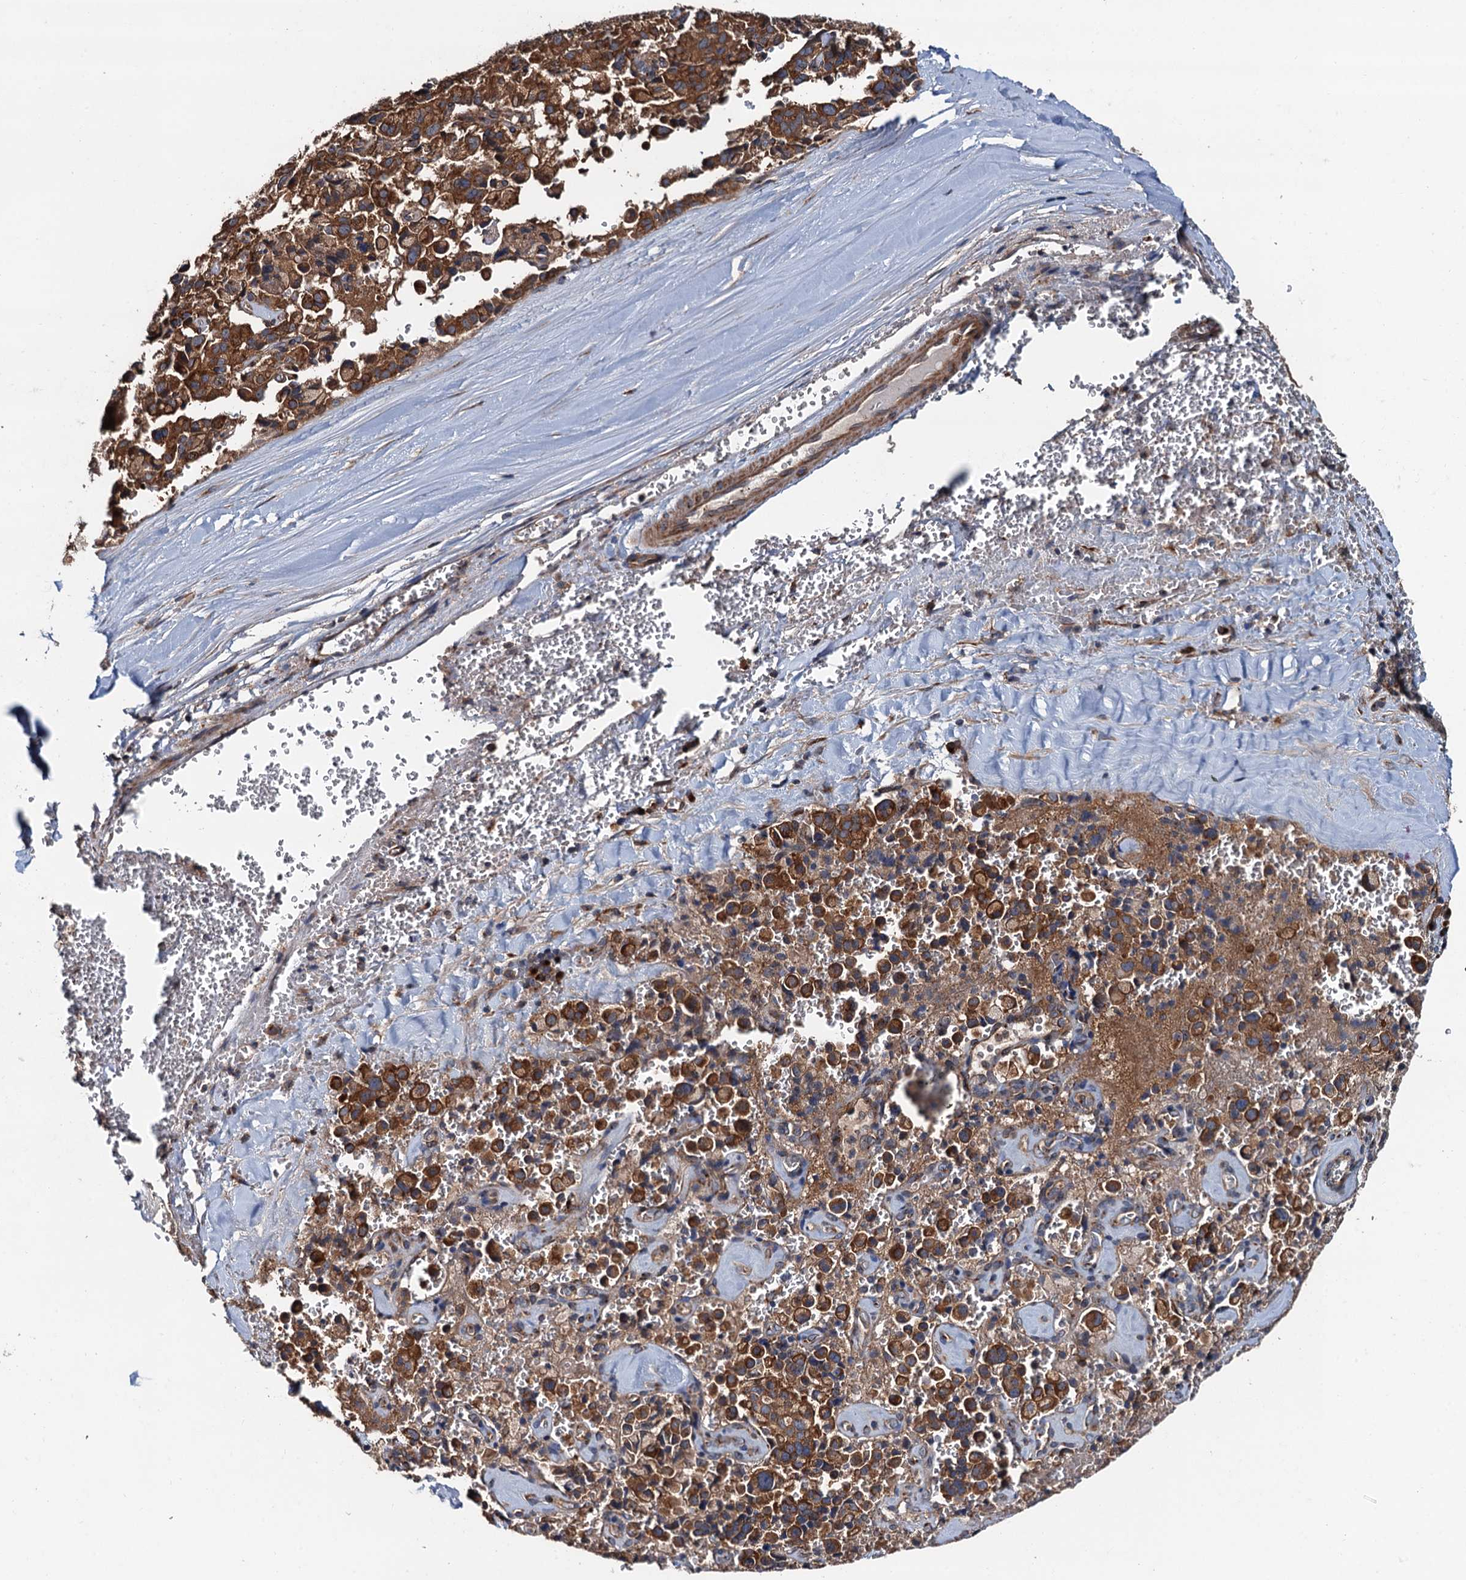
{"staining": {"intensity": "strong", "quantity": ">75%", "location": "cytoplasmic/membranous"}, "tissue": "pancreatic cancer", "cell_type": "Tumor cells", "image_type": "cancer", "snomed": [{"axis": "morphology", "description": "Adenocarcinoma, NOS"}, {"axis": "topography", "description": "Pancreas"}], "caption": "Pancreatic cancer (adenocarcinoma) stained with a brown dye reveals strong cytoplasmic/membranous positive expression in about >75% of tumor cells.", "gene": "COG3", "patient": {"sex": "male", "age": 65}}